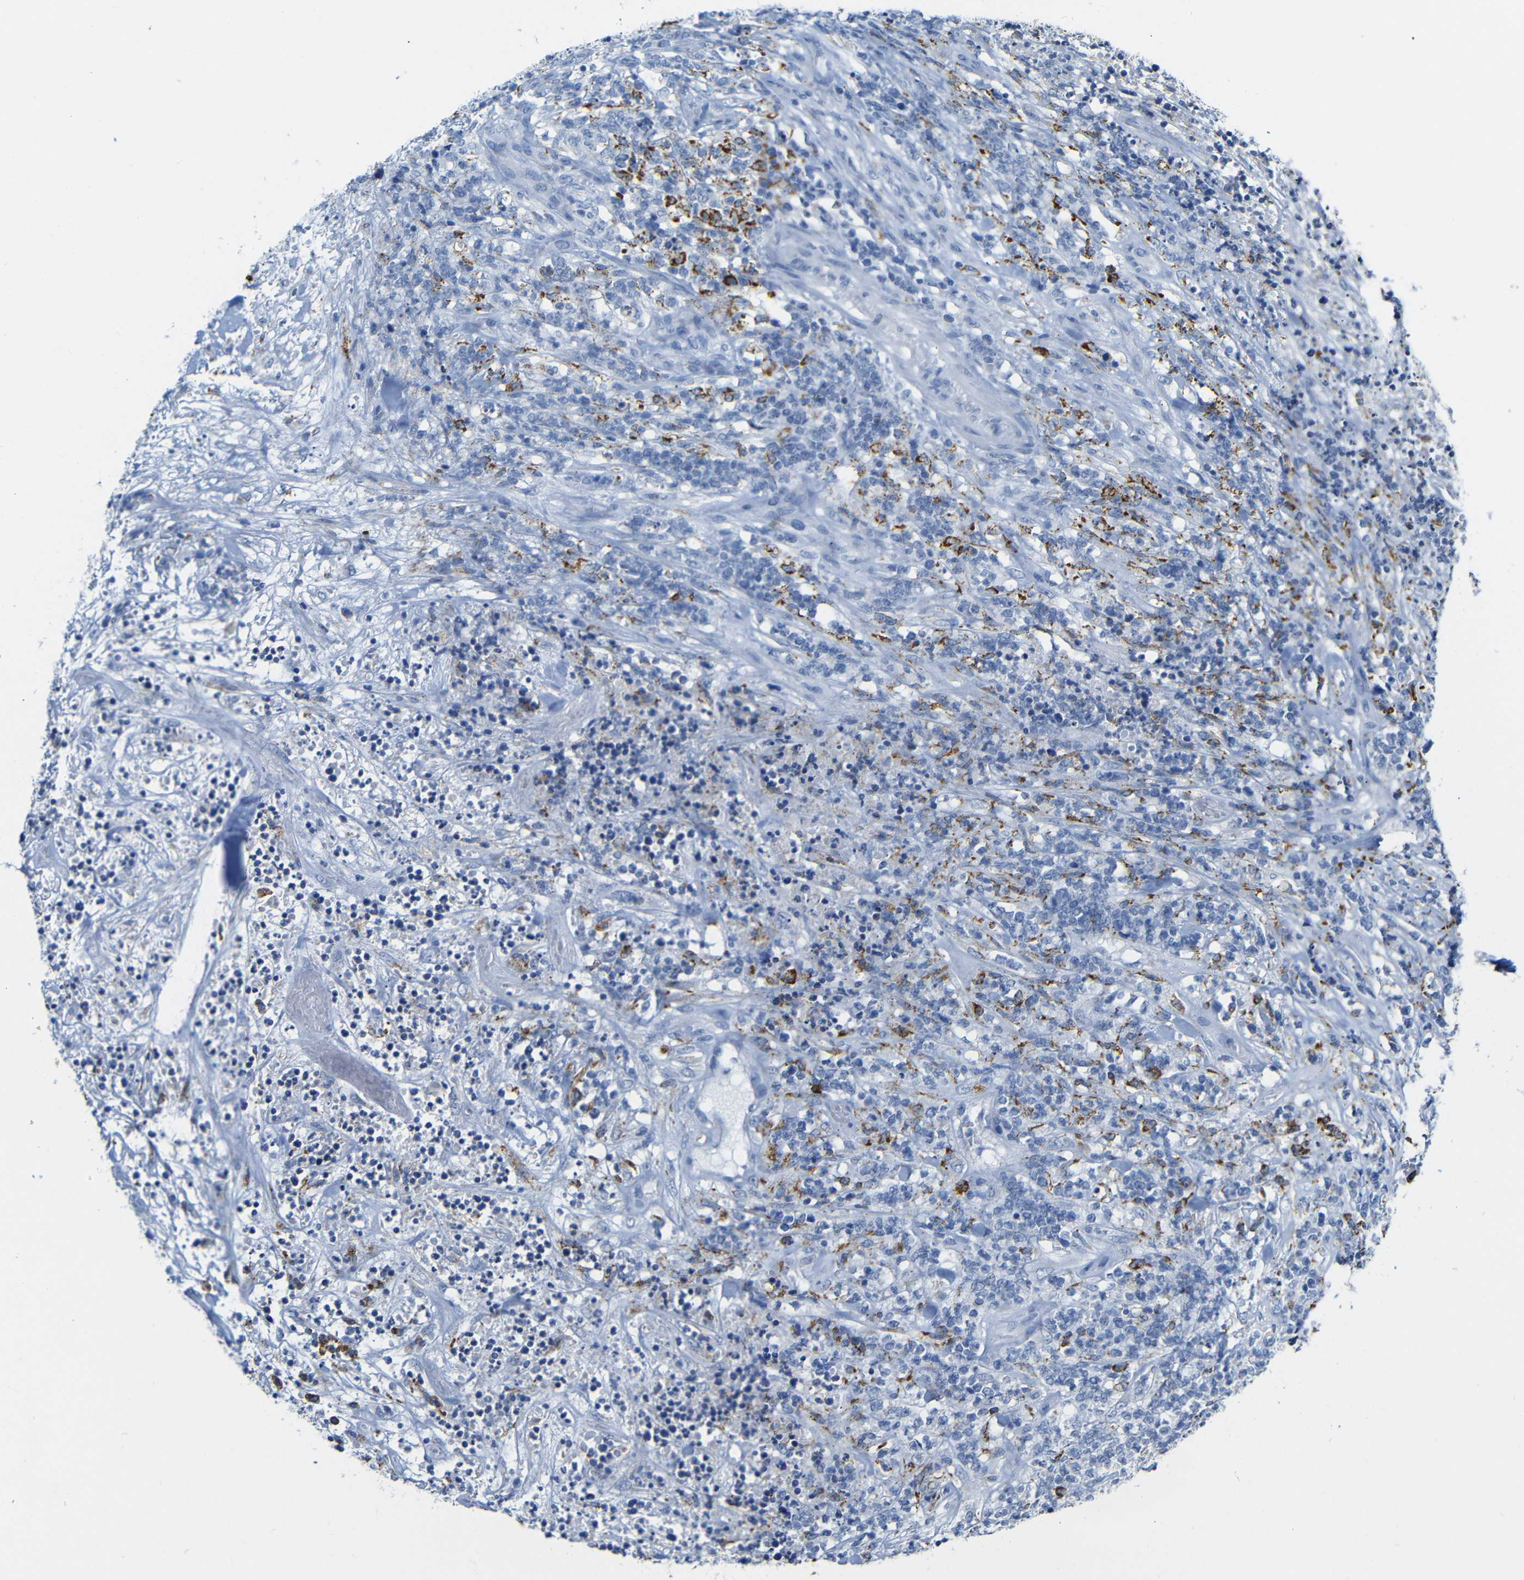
{"staining": {"intensity": "strong", "quantity": "<25%", "location": "cytoplasmic/membranous"}, "tissue": "lymphoma", "cell_type": "Tumor cells", "image_type": "cancer", "snomed": [{"axis": "morphology", "description": "Malignant lymphoma, non-Hodgkin's type, High grade"}, {"axis": "topography", "description": "Soft tissue"}], "caption": "Lymphoma stained with a brown dye demonstrates strong cytoplasmic/membranous positive expression in about <25% of tumor cells.", "gene": "C15orf48", "patient": {"sex": "male", "age": 18}}